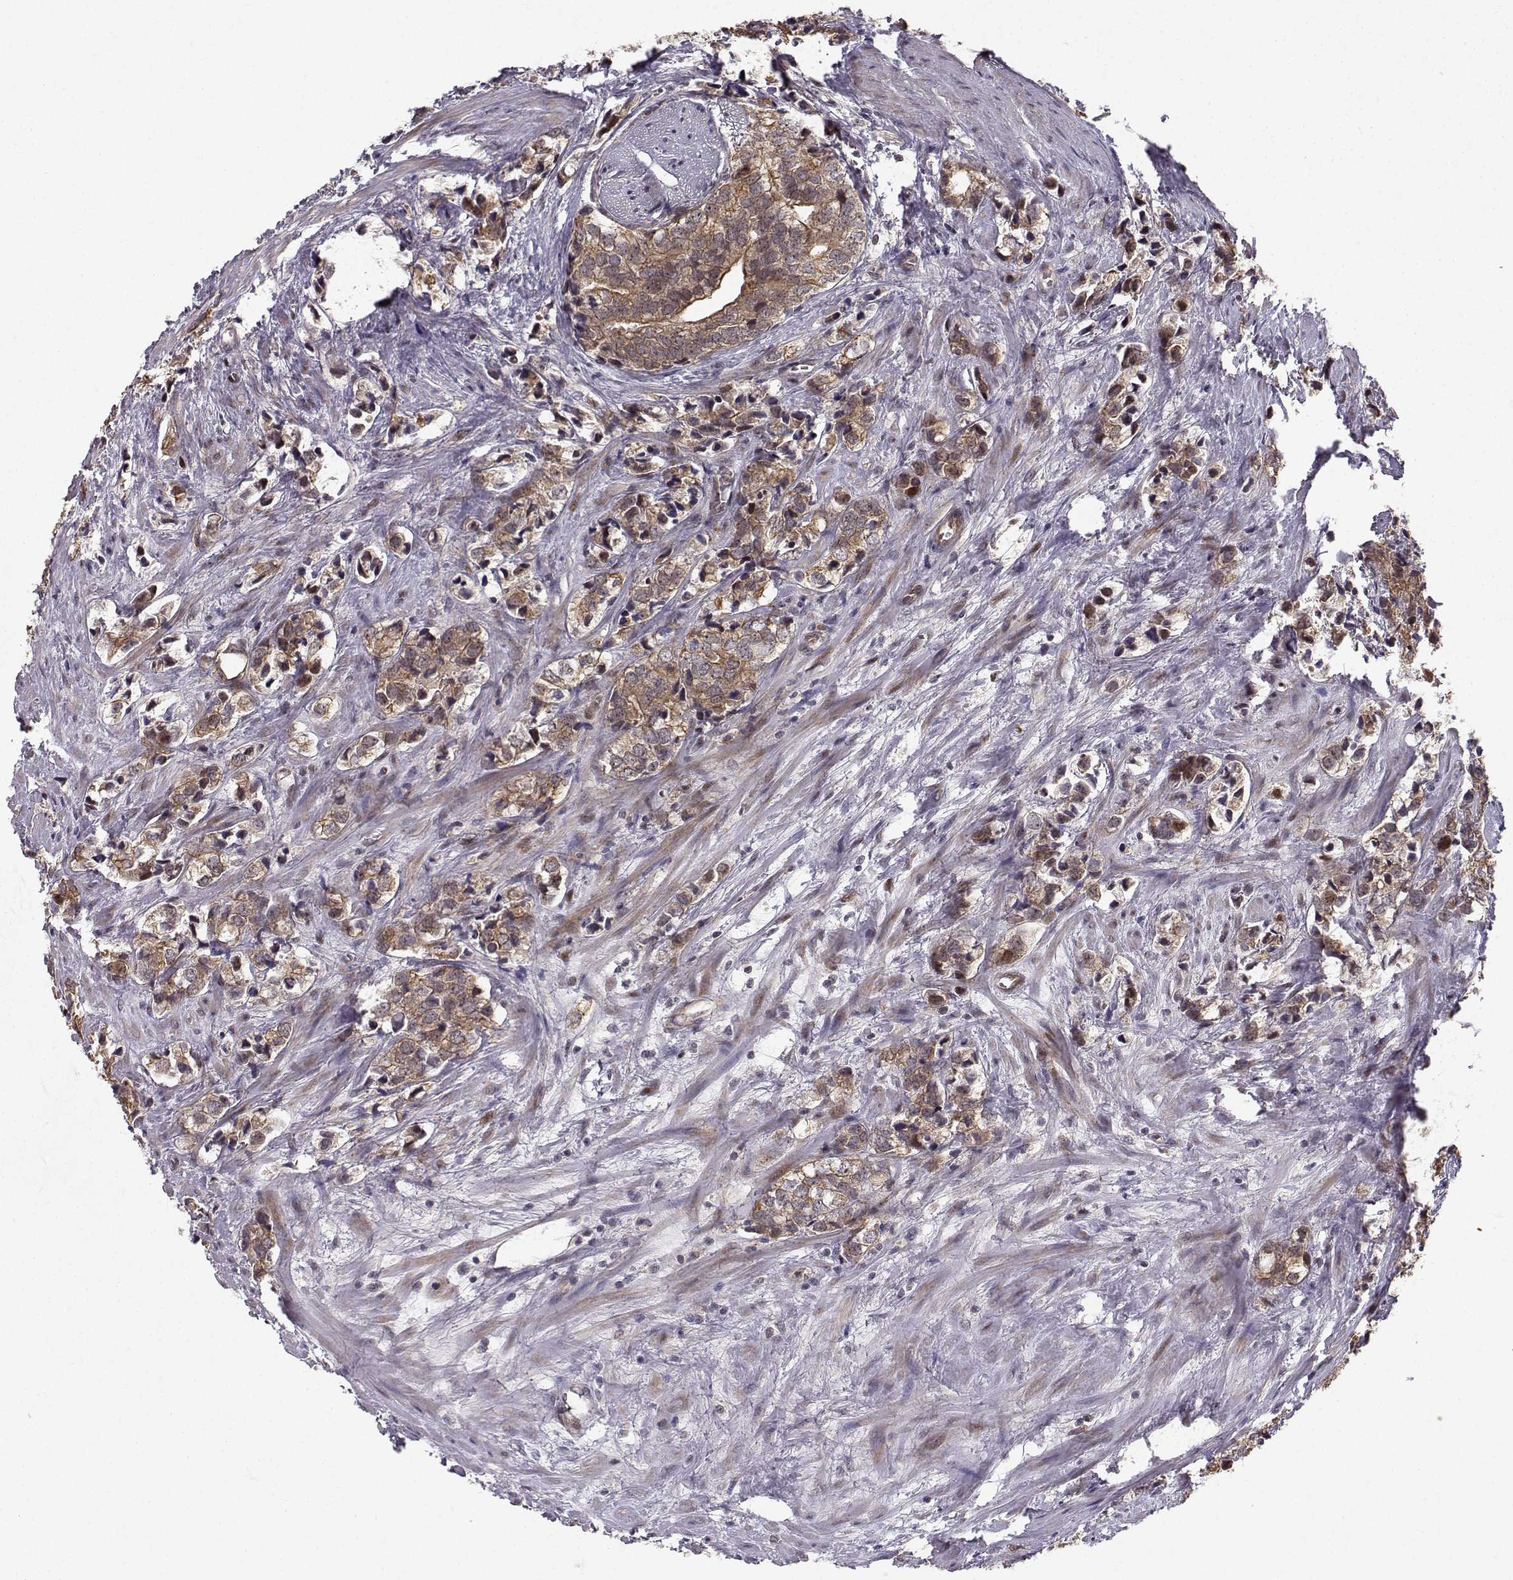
{"staining": {"intensity": "moderate", "quantity": ">75%", "location": "cytoplasmic/membranous"}, "tissue": "prostate cancer", "cell_type": "Tumor cells", "image_type": "cancer", "snomed": [{"axis": "morphology", "description": "Adenocarcinoma, NOS"}, {"axis": "topography", "description": "Prostate and seminal vesicle, NOS"}], "caption": "Moderate cytoplasmic/membranous positivity for a protein is appreciated in approximately >75% of tumor cells of prostate cancer (adenocarcinoma) using immunohistochemistry (IHC).", "gene": "APC", "patient": {"sex": "male", "age": 63}}